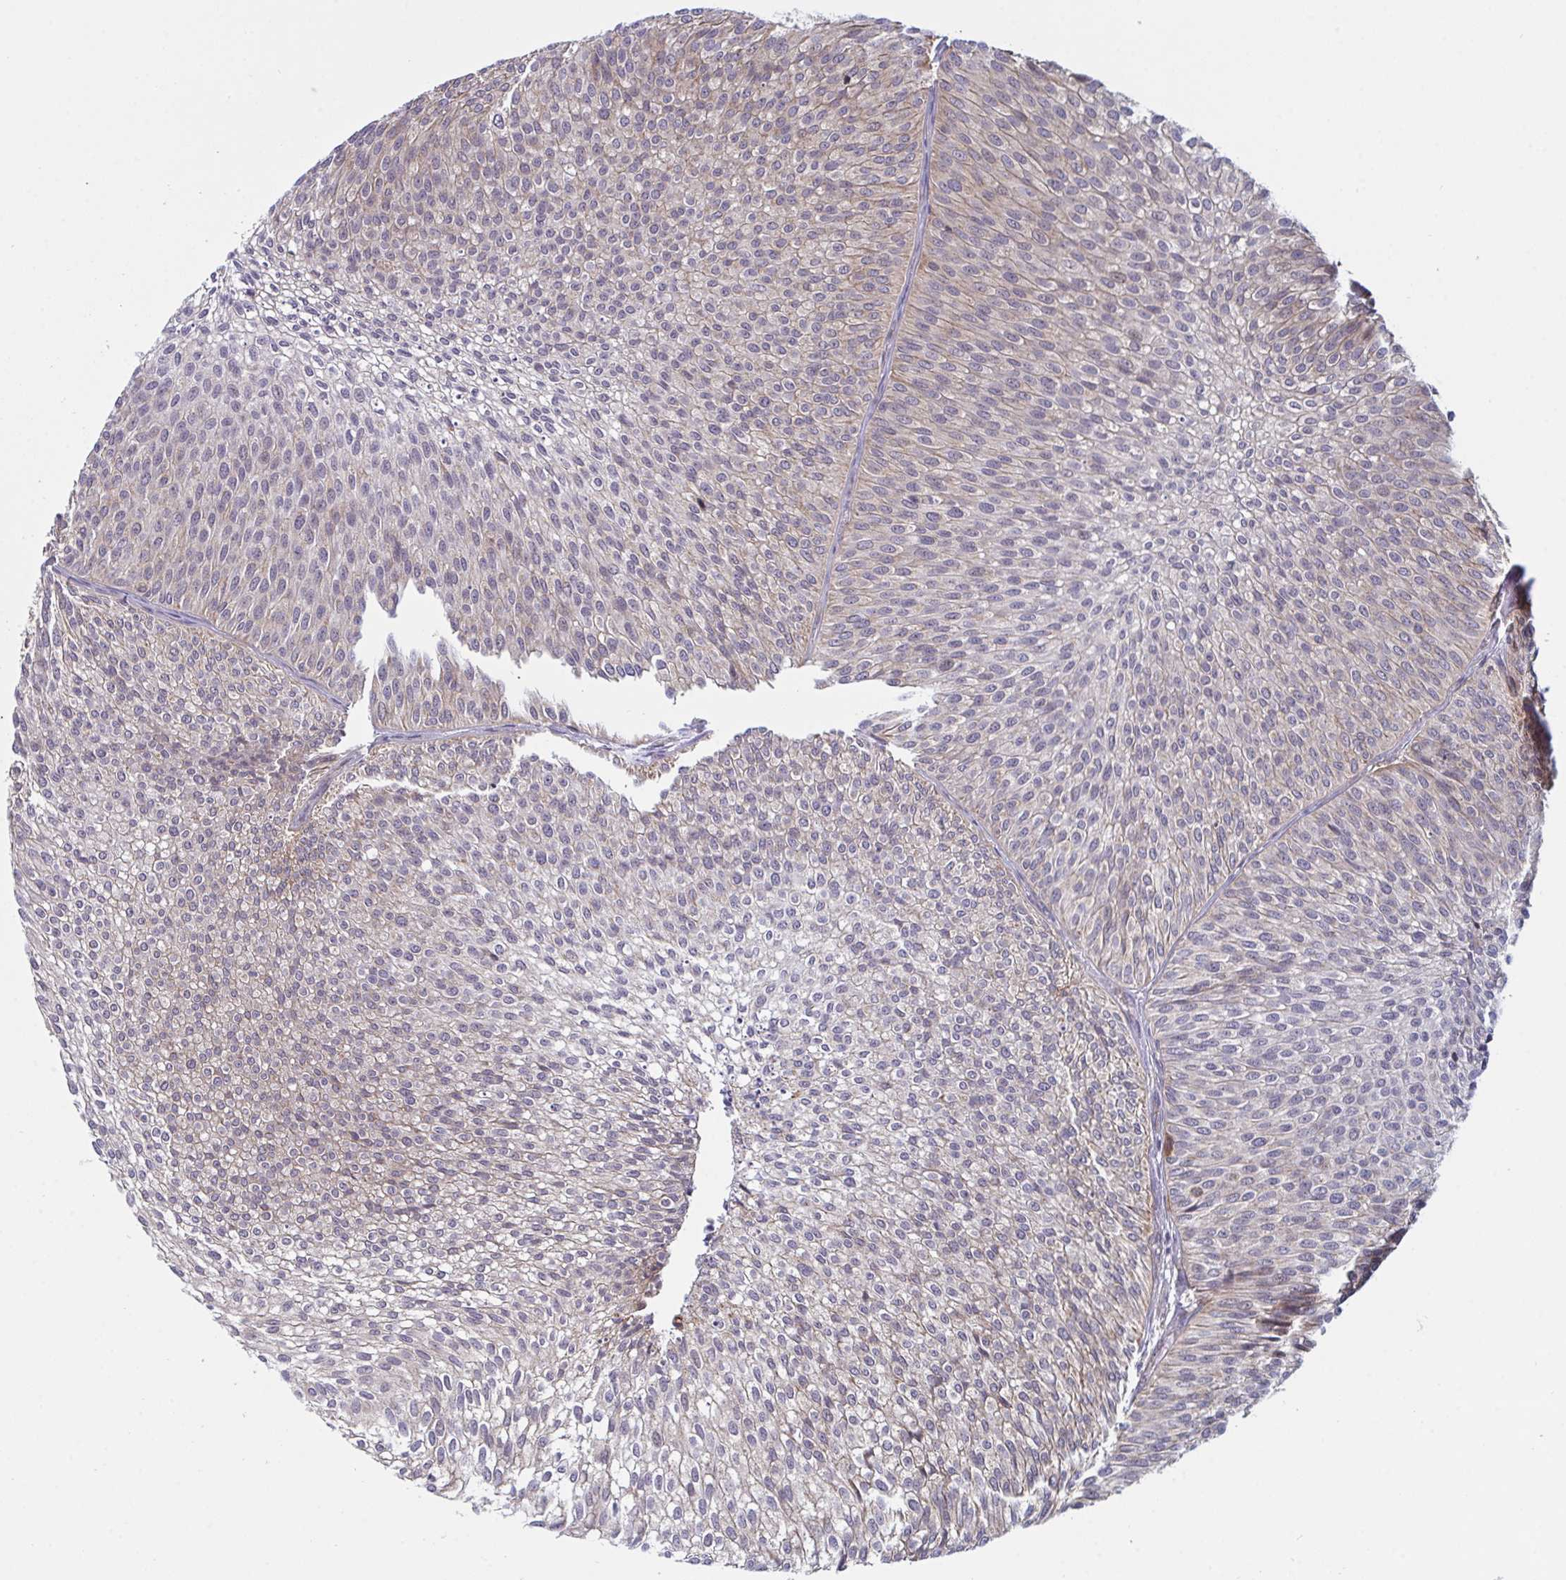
{"staining": {"intensity": "weak", "quantity": "25%-75%", "location": "cytoplasmic/membranous"}, "tissue": "urothelial cancer", "cell_type": "Tumor cells", "image_type": "cancer", "snomed": [{"axis": "morphology", "description": "Urothelial carcinoma, Low grade"}, {"axis": "topography", "description": "Urinary bladder"}], "caption": "Tumor cells reveal weak cytoplasmic/membranous expression in approximately 25%-75% of cells in urothelial cancer.", "gene": "XAF1", "patient": {"sex": "male", "age": 91}}